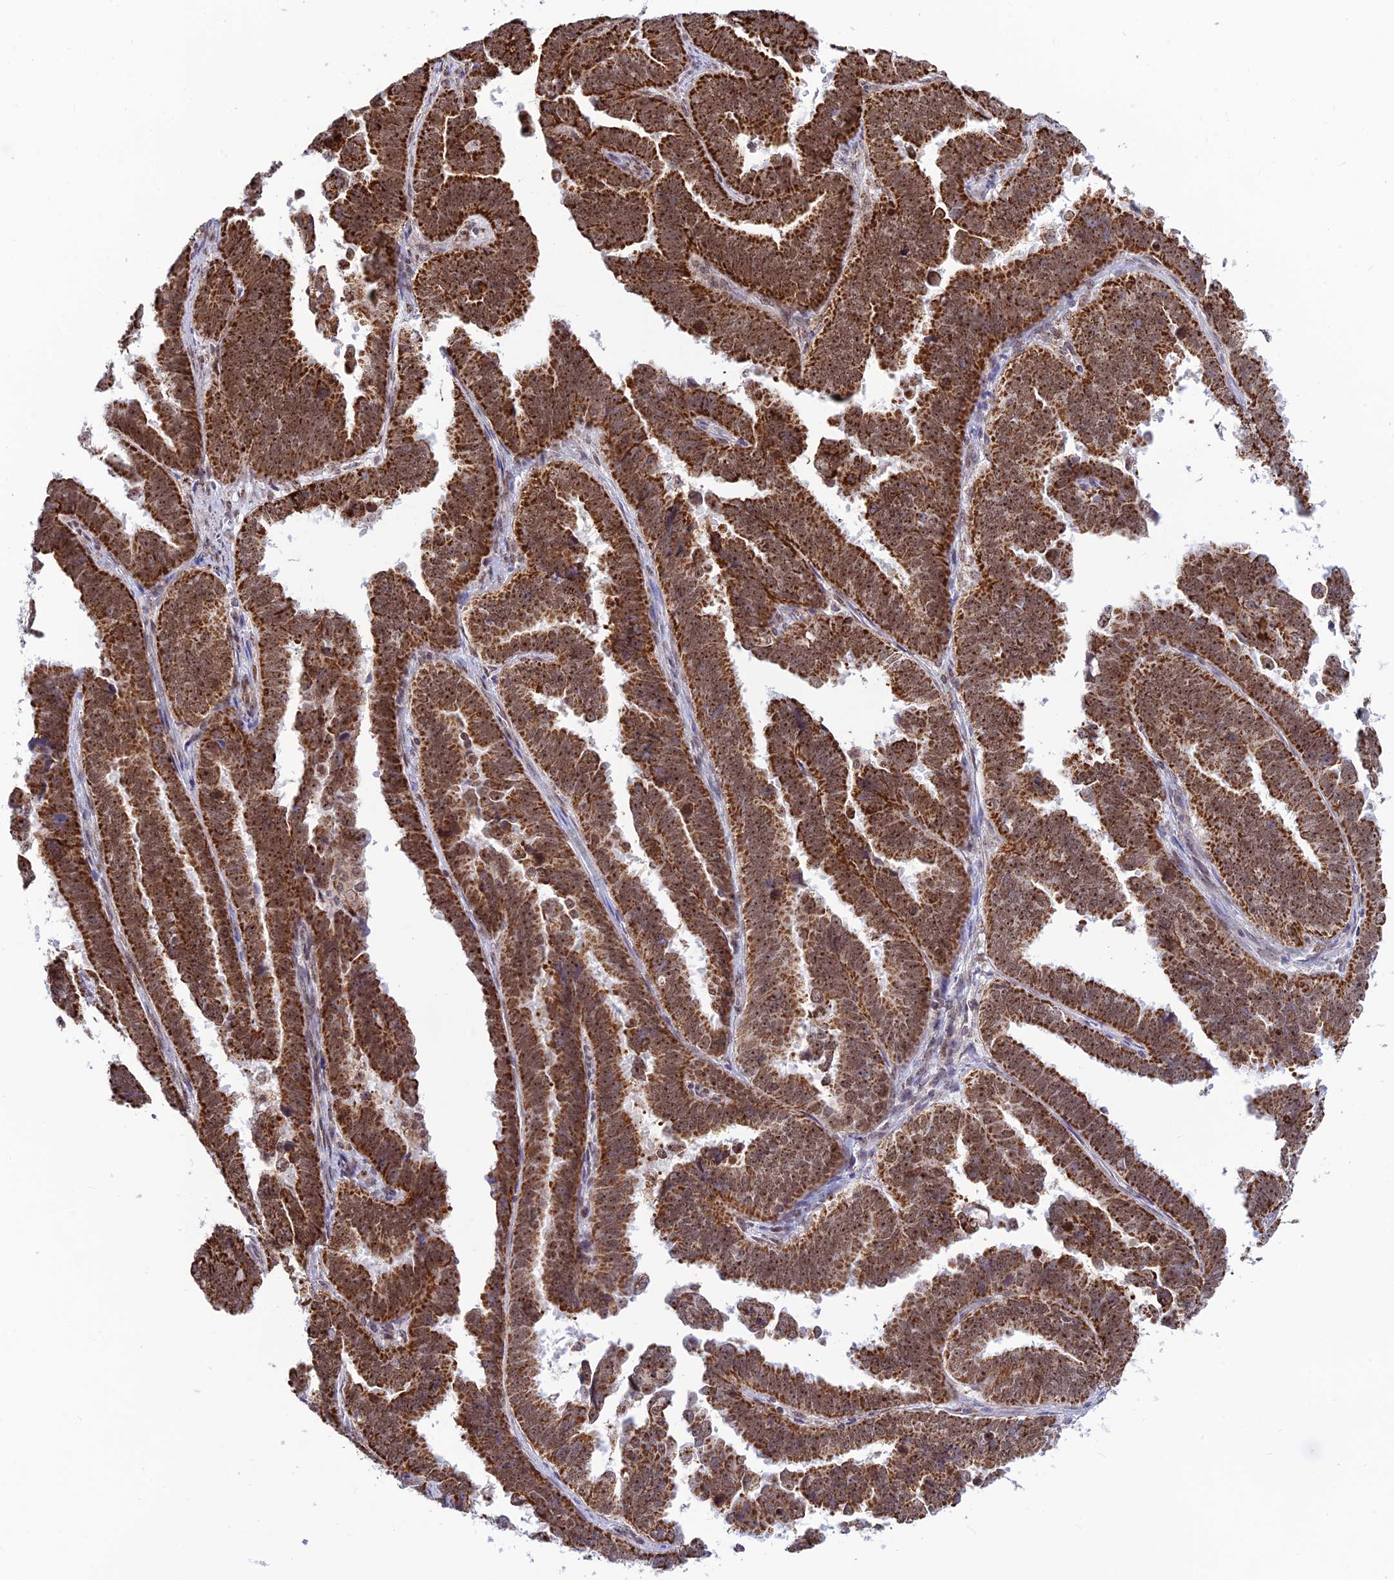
{"staining": {"intensity": "strong", "quantity": ">75%", "location": "cytoplasmic/membranous,nuclear"}, "tissue": "endometrial cancer", "cell_type": "Tumor cells", "image_type": "cancer", "snomed": [{"axis": "morphology", "description": "Adenocarcinoma, NOS"}, {"axis": "topography", "description": "Endometrium"}], "caption": "About >75% of tumor cells in human adenocarcinoma (endometrial) exhibit strong cytoplasmic/membranous and nuclear protein staining as visualized by brown immunohistochemical staining.", "gene": "POLR1G", "patient": {"sex": "female", "age": 75}}